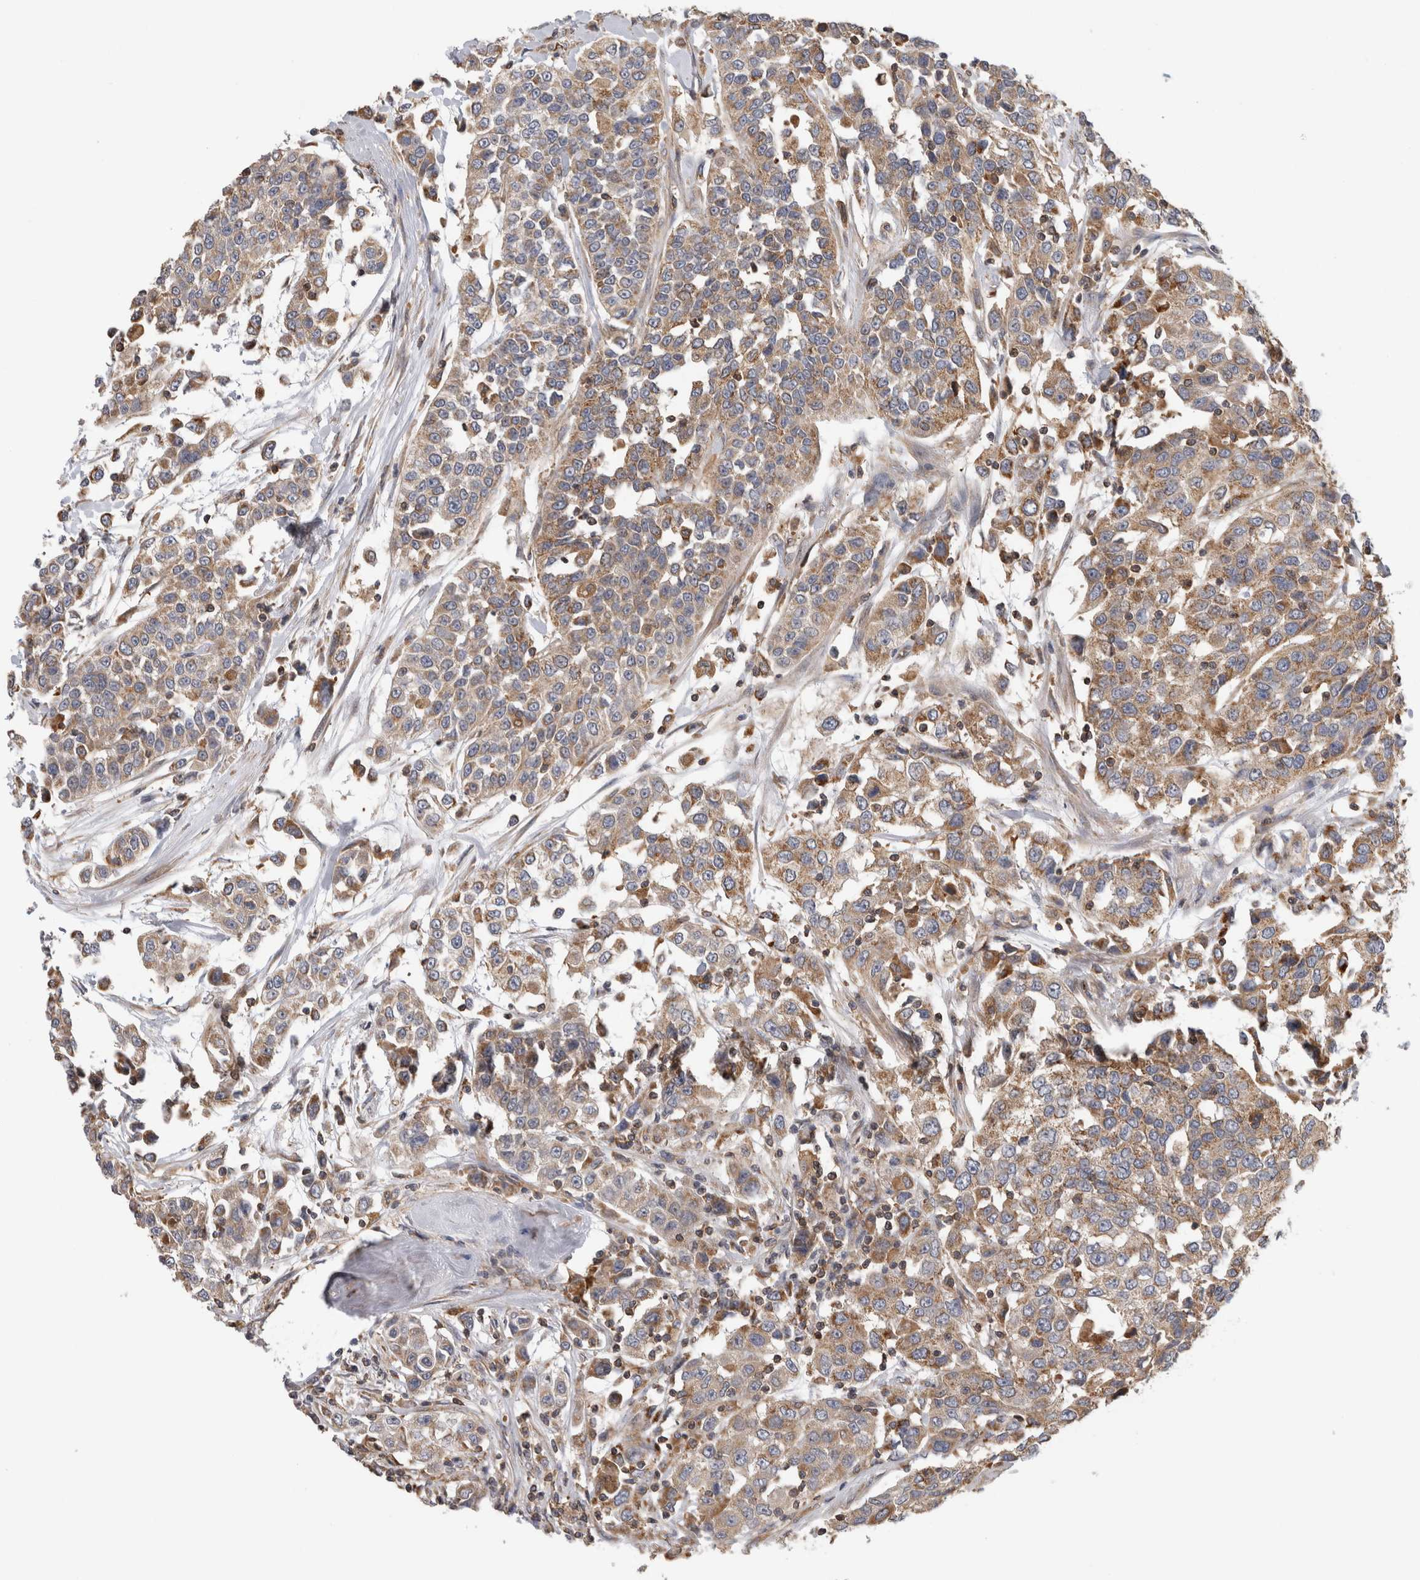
{"staining": {"intensity": "moderate", "quantity": ">75%", "location": "cytoplasmic/membranous"}, "tissue": "urothelial cancer", "cell_type": "Tumor cells", "image_type": "cancer", "snomed": [{"axis": "morphology", "description": "Urothelial carcinoma, High grade"}, {"axis": "topography", "description": "Urinary bladder"}], "caption": "An immunohistochemistry (IHC) histopathology image of tumor tissue is shown. Protein staining in brown labels moderate cytoplasmic/membranous positivity in urothelial cancer within tumor cells. The staining is performed using DAB brown chromogen to label protein expression. The nuclei are counter-stained blue using hematoxylin.", "gene": "GRIK2", "patient": {"sex": "female", "age": 80}}